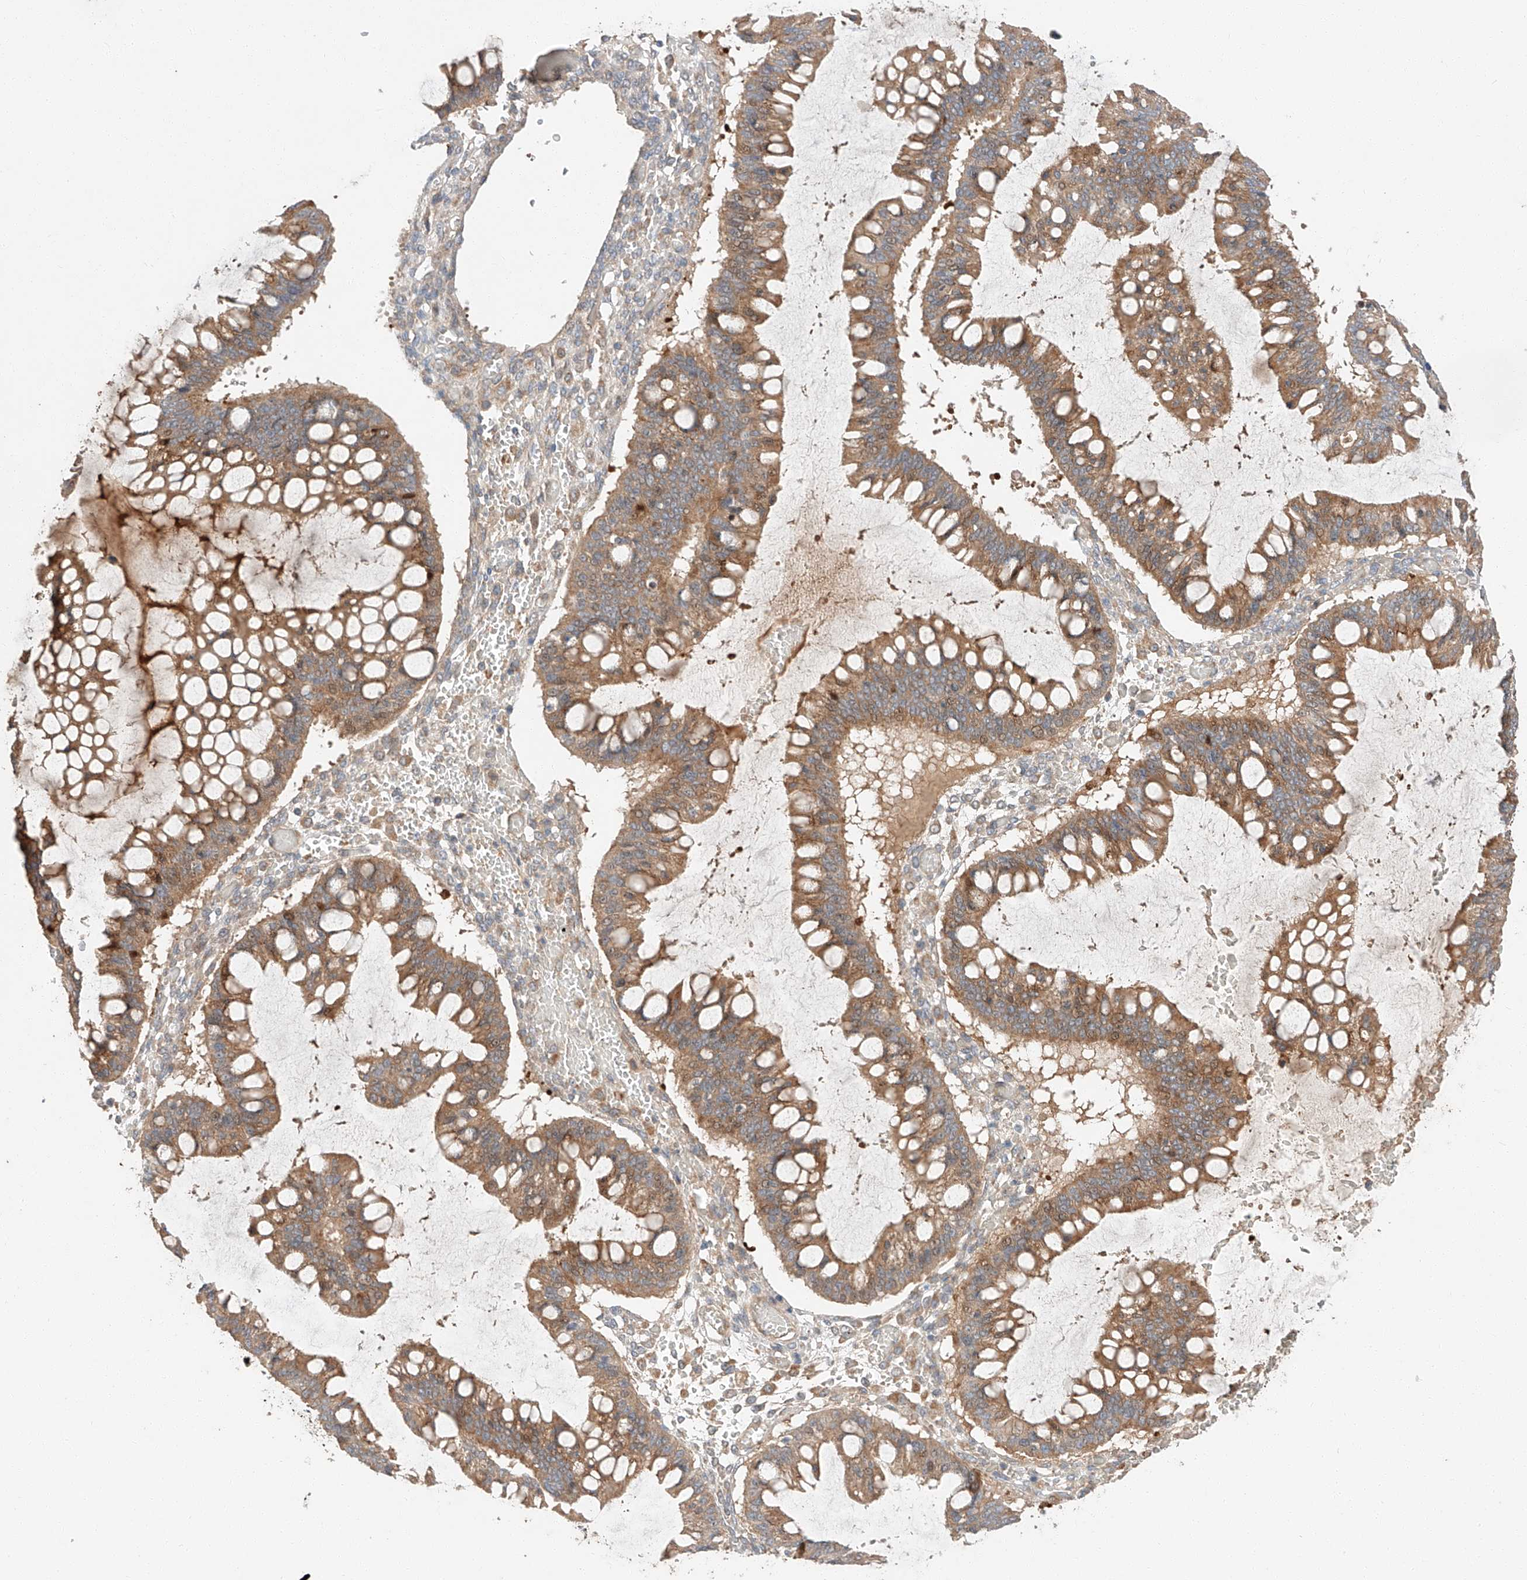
{"staining": {"intensity": "moderate", "quantity": ">75%", "location": "cytoplasmic/membranous"}, "tissue": "ovarian cancer", "cell_type": "Tumor cells", "image_type": "cancer", "snomed": [{"axis": "morphology", "description": "Cystadenocarcinoma, mucinous, NOS"}, {"axis": "topography", "description": "Ovary"}], "caption": "A high-resolution micrograph shows immunohistochemistry (IHC) staining of ovarian mucinous cystadenocarcinoma, which reveals moderate cytoplasmic/membranous positivity in approximately >75% of tumor cells.", "gene": "XPNPEP1", "patient": {"sex": "female", "age": 73}}